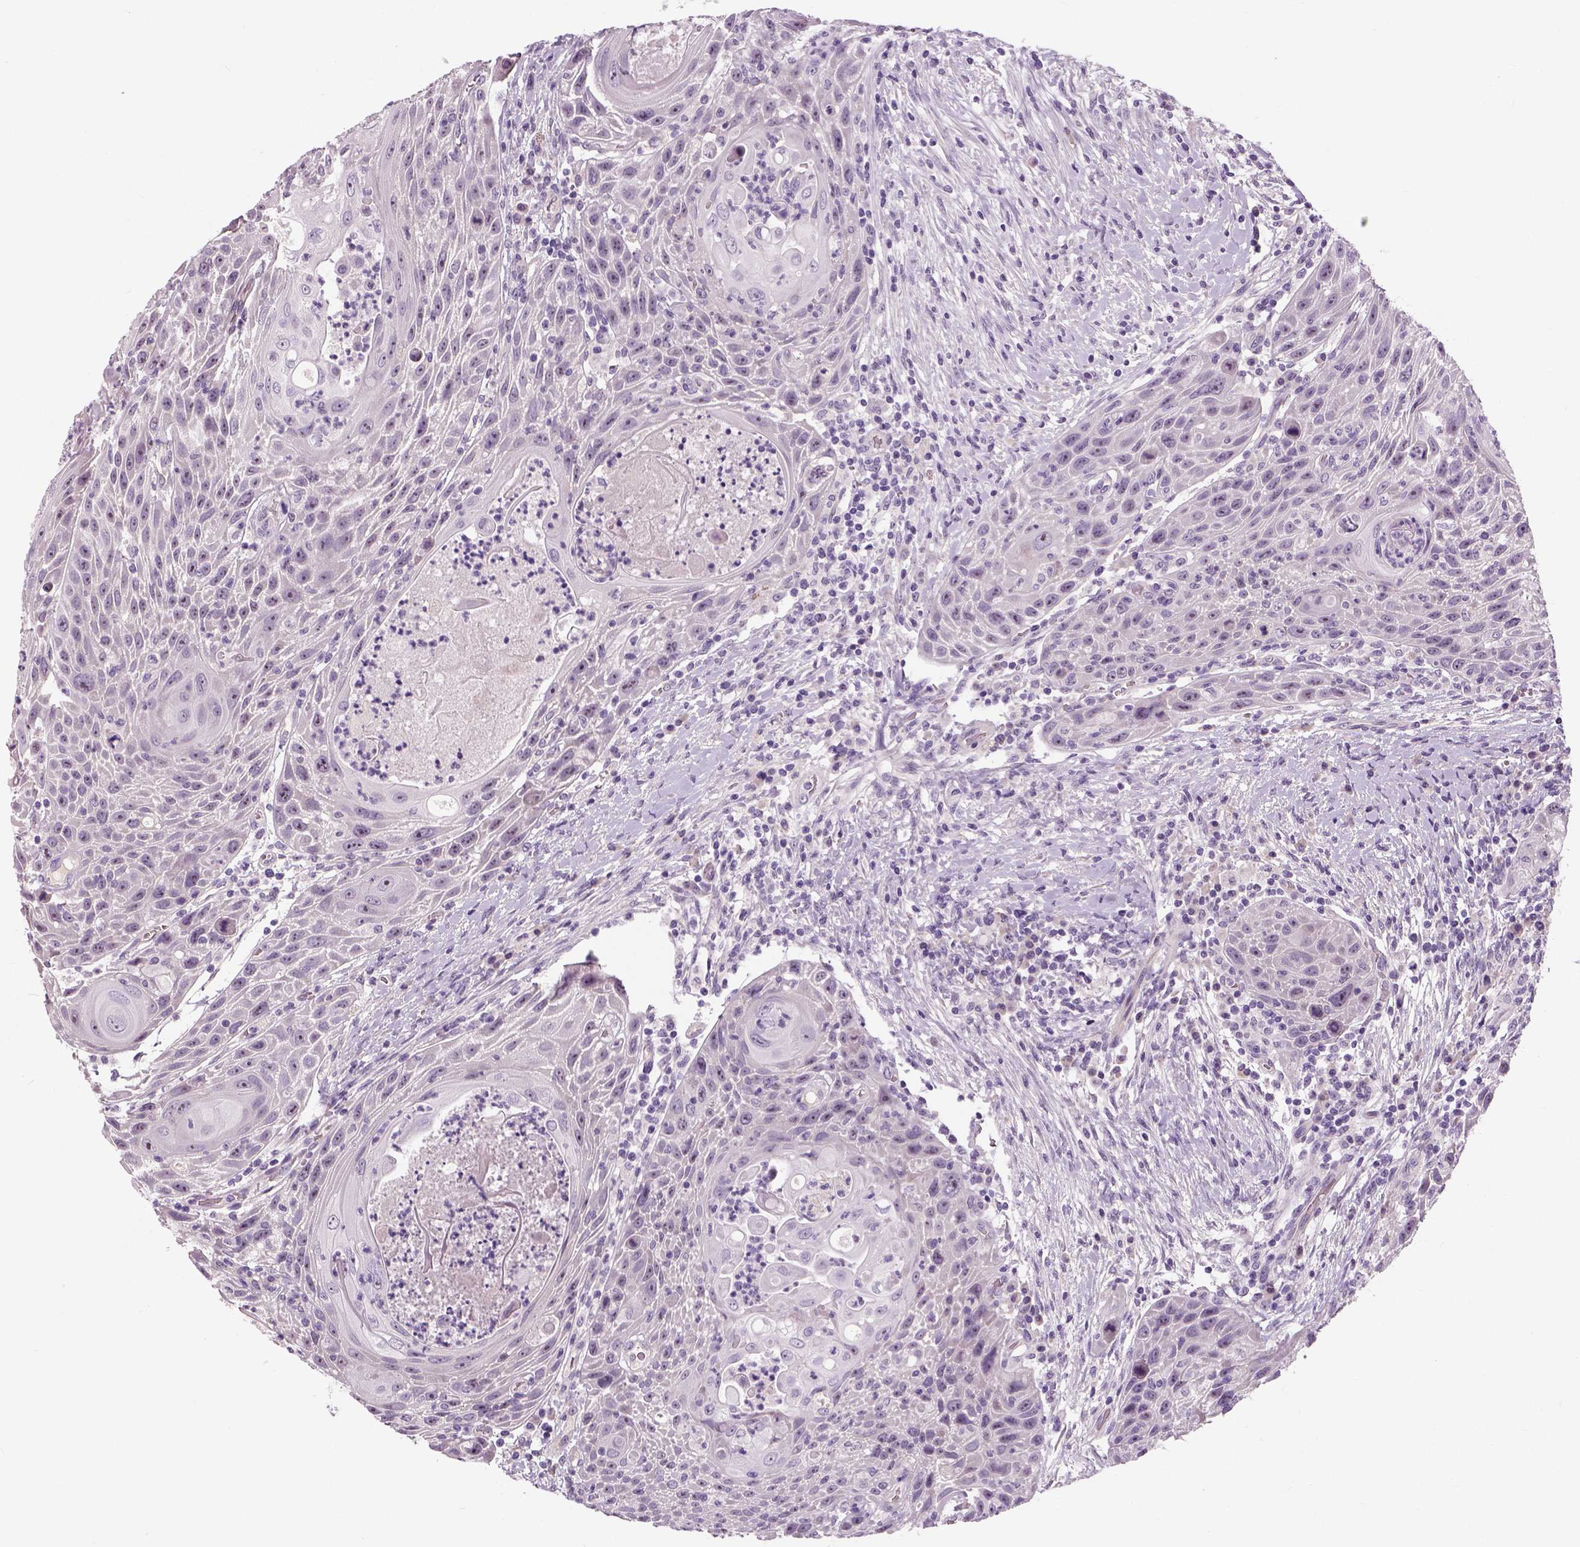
{"staining": {"intensity": "negative", "quantity": "none", "location": "none"}, "tissue": "head and neck cancer", "cell_type": "Tumor cells", "image_type": "cancer", "snomed": [{"axis": "morphology", "description": "Squamous cell carcinoma, NOS"}, {"axis": "topography", "description": "Head-Neck"}], "caption": "Immunohistochemistry histopathology image of human squamous cell carcinoma (head and neck) stained for a protein (brown), which displays no positivity in tumor cells. (DAB IHC with hematoxylin counter stain).", "gene": "NECAB1", "patient": {"sex": "male", "age": 69}}